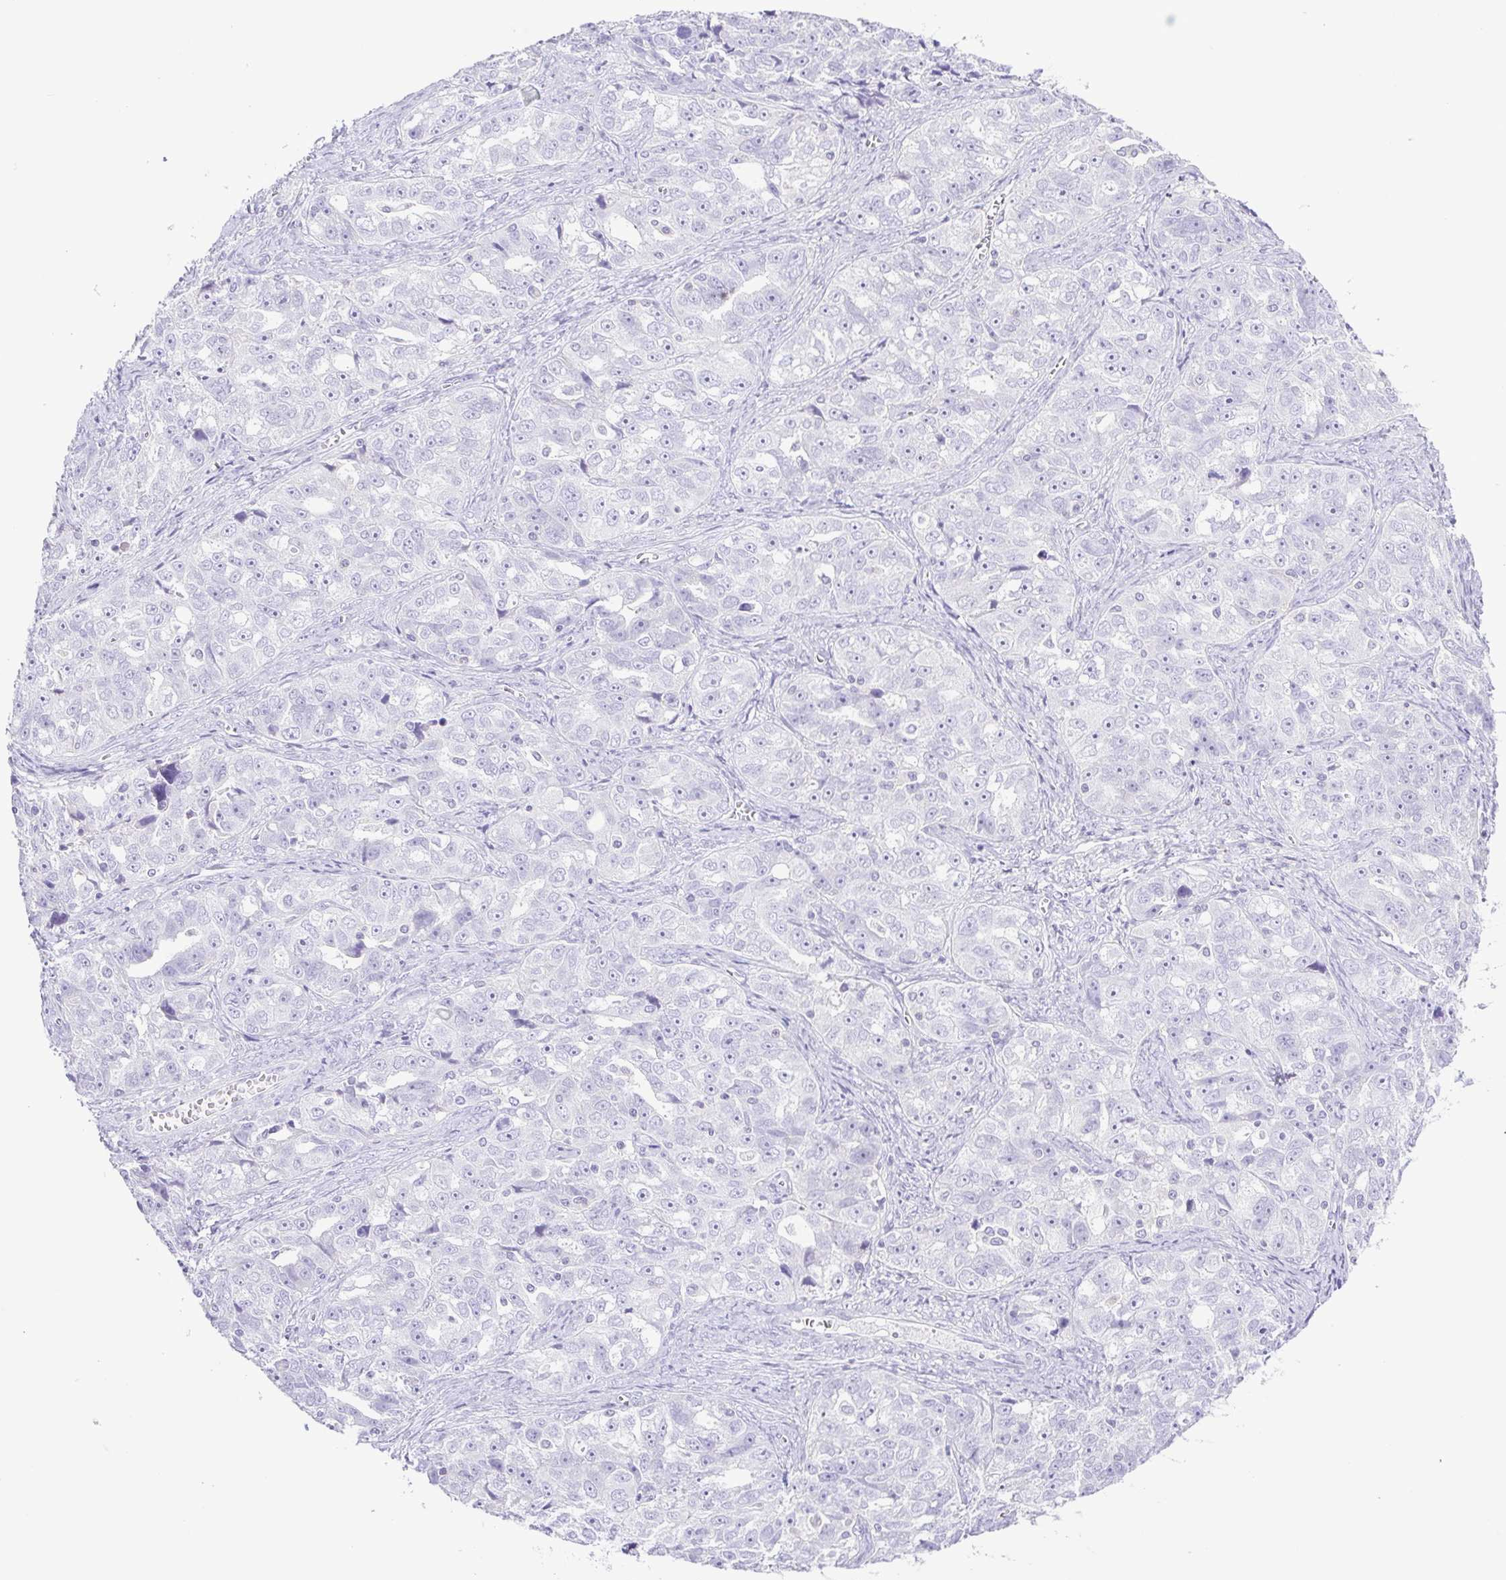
{"staining": {"intensity": "negative", "quantity": "none", "location": "none"}, "tissue": "ovarian cancer", "cell_type": "Tumor cells", "image_type": "cancer", "snomed": [{"axis": "morphology", "description": "Cystadenocarcinoma, serous, NOS"}, {"axis": "topography", "description": "Ovary"}], "caption": "Immunohistochemical staining of ovarian cancer (serous cystadenocarcinoma) reveals no significant expression in tumor cells. (Brightfield microscopy of DAB (3,3'-diaminobenzidine) immunohistochemistry at high magnification).", "gene": "SYNPR", "patient": {"sex": "female", "age": 51}}